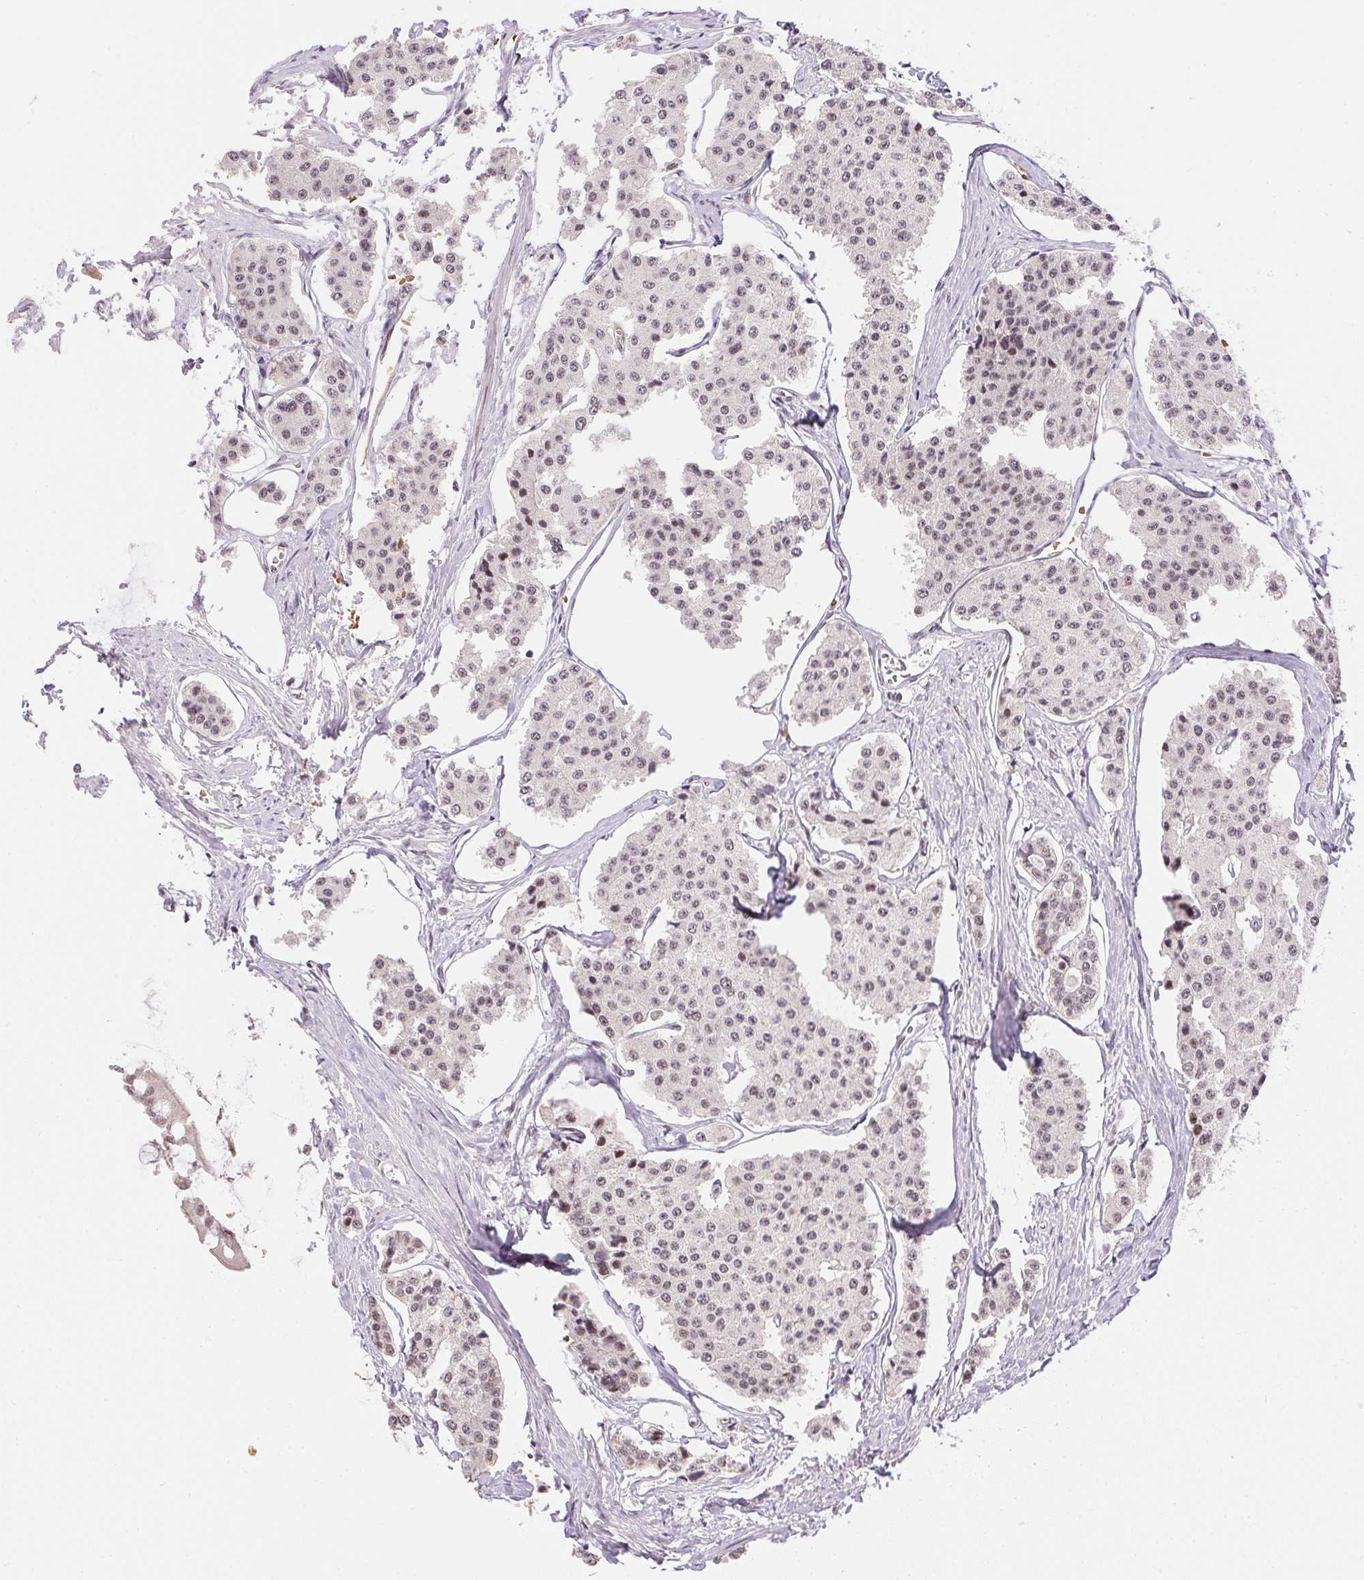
{"staining": {"intensity": "weak", "quantity": "25%-75%", "location": "nuclear"}, "tissue": "carcinoid", "cell_type": "Tumor cells", "image_type": "cancer", "snomed": [{"axis": "morphology", "description": "Carcinoid, malignant, NOS"}, {"axis": "topography", "description": "Small intestine"}], "caption": "Protein expression analysis of human carcinoid reveals weak nuclear positivity in about 25%-75% of tumor cells. The protein of interest is shown in brown color, while the nuclei are stained blue.", "gene": "KDM4D", "patient": {"sex": "female", "age": 65}}